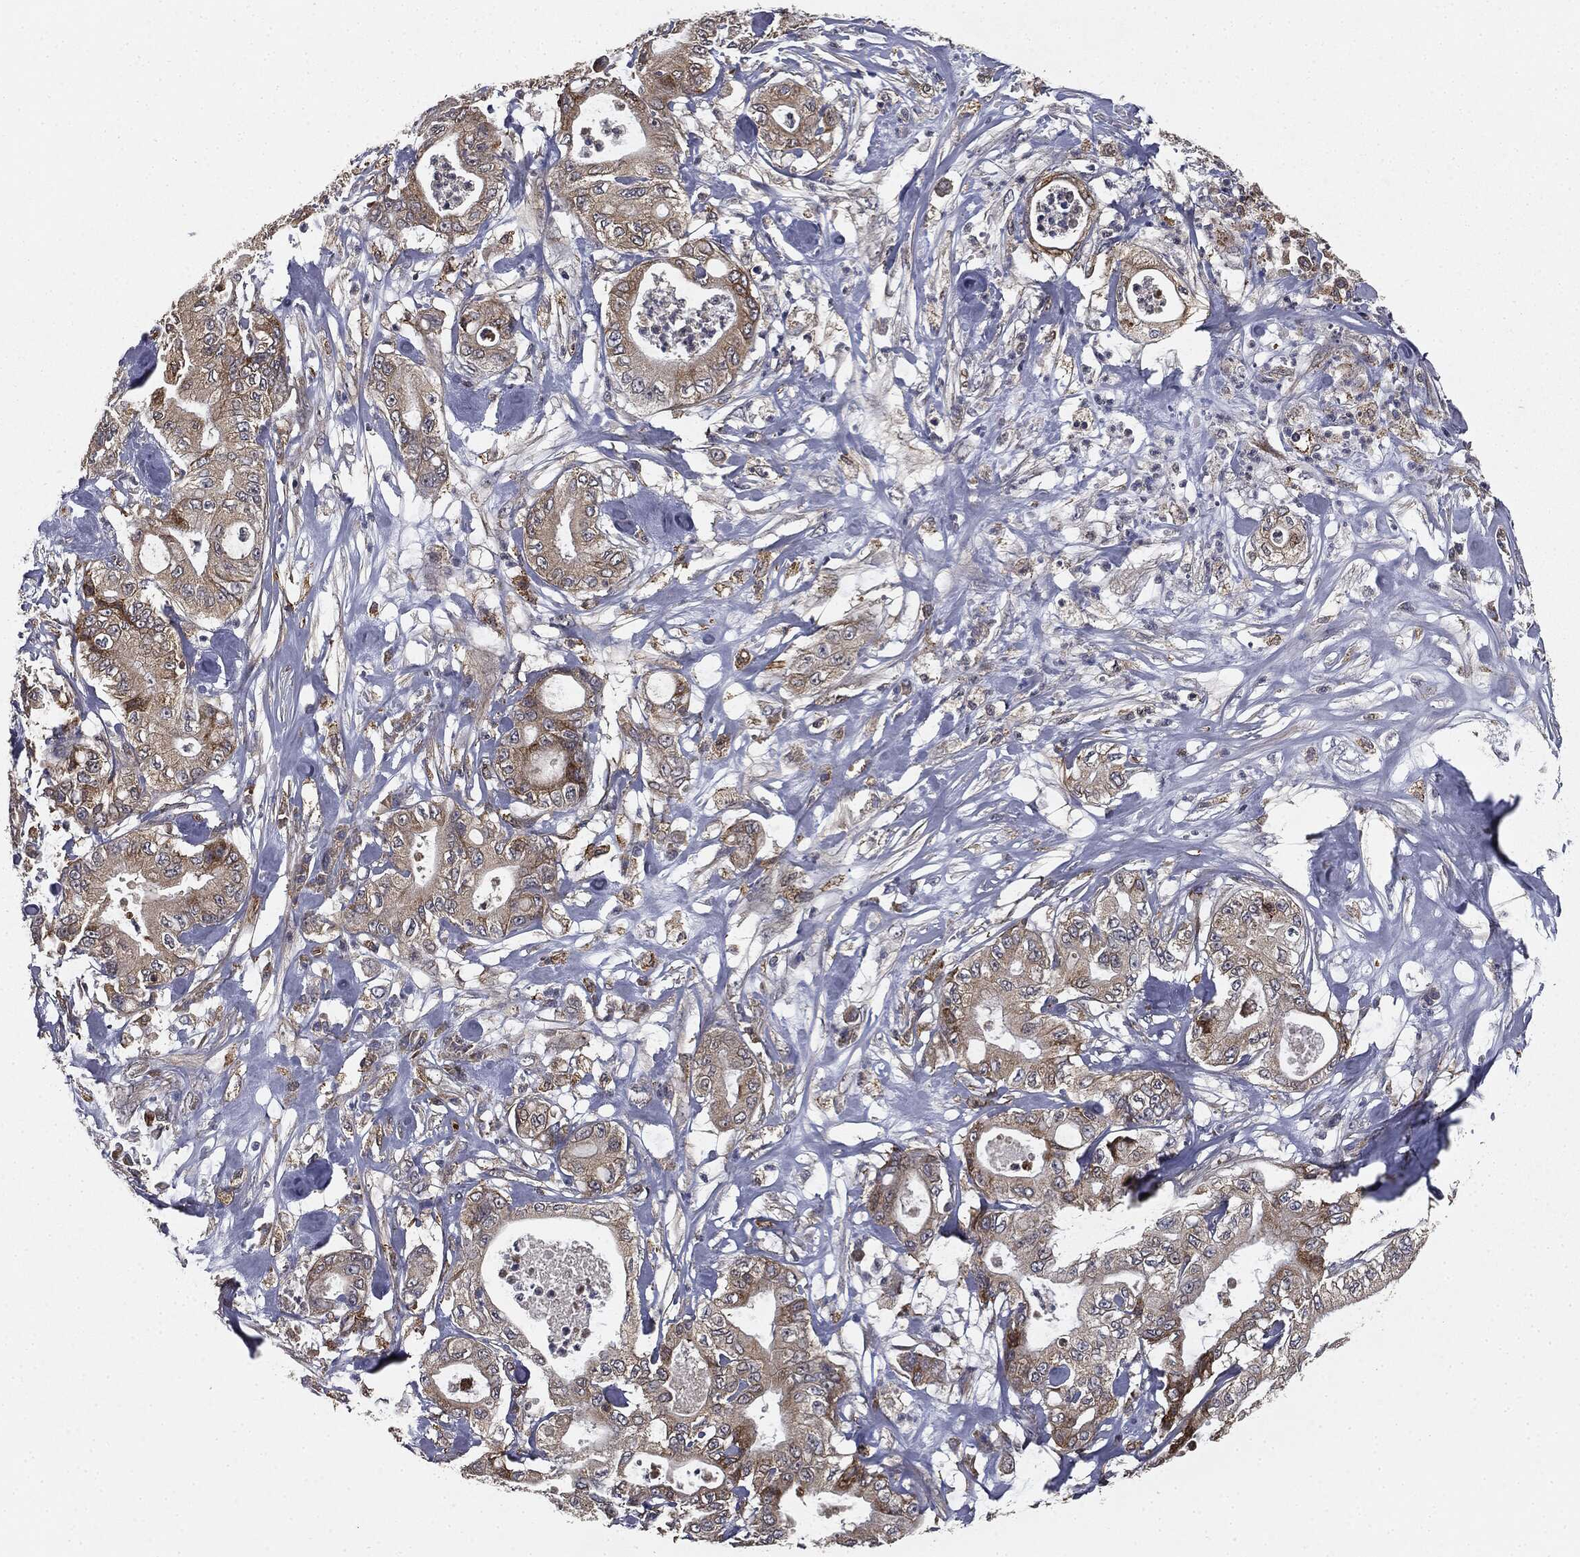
{"staining": {"intensity": "weak", "quantity": ">75%", "location": "cytoplasmic/membranous"}, "tissue": "pancreatic cancer", "cell_type": "Tumor cells", "image_type": "cancer", "snomed": [{"axis": "morphology", "description": "Adenocarcinoma, NOS"}, {"axis": "topography", "description": "Pancreas"}], "caption": "Immunohistochemical staining of human adenocarcinoma (pancreatic) shows weak cytoplasmic/membranous protein expression in approximately >75% of tumor cells.", "gene": "MIER2", "patient": {"sex": "male", "age": 71}}